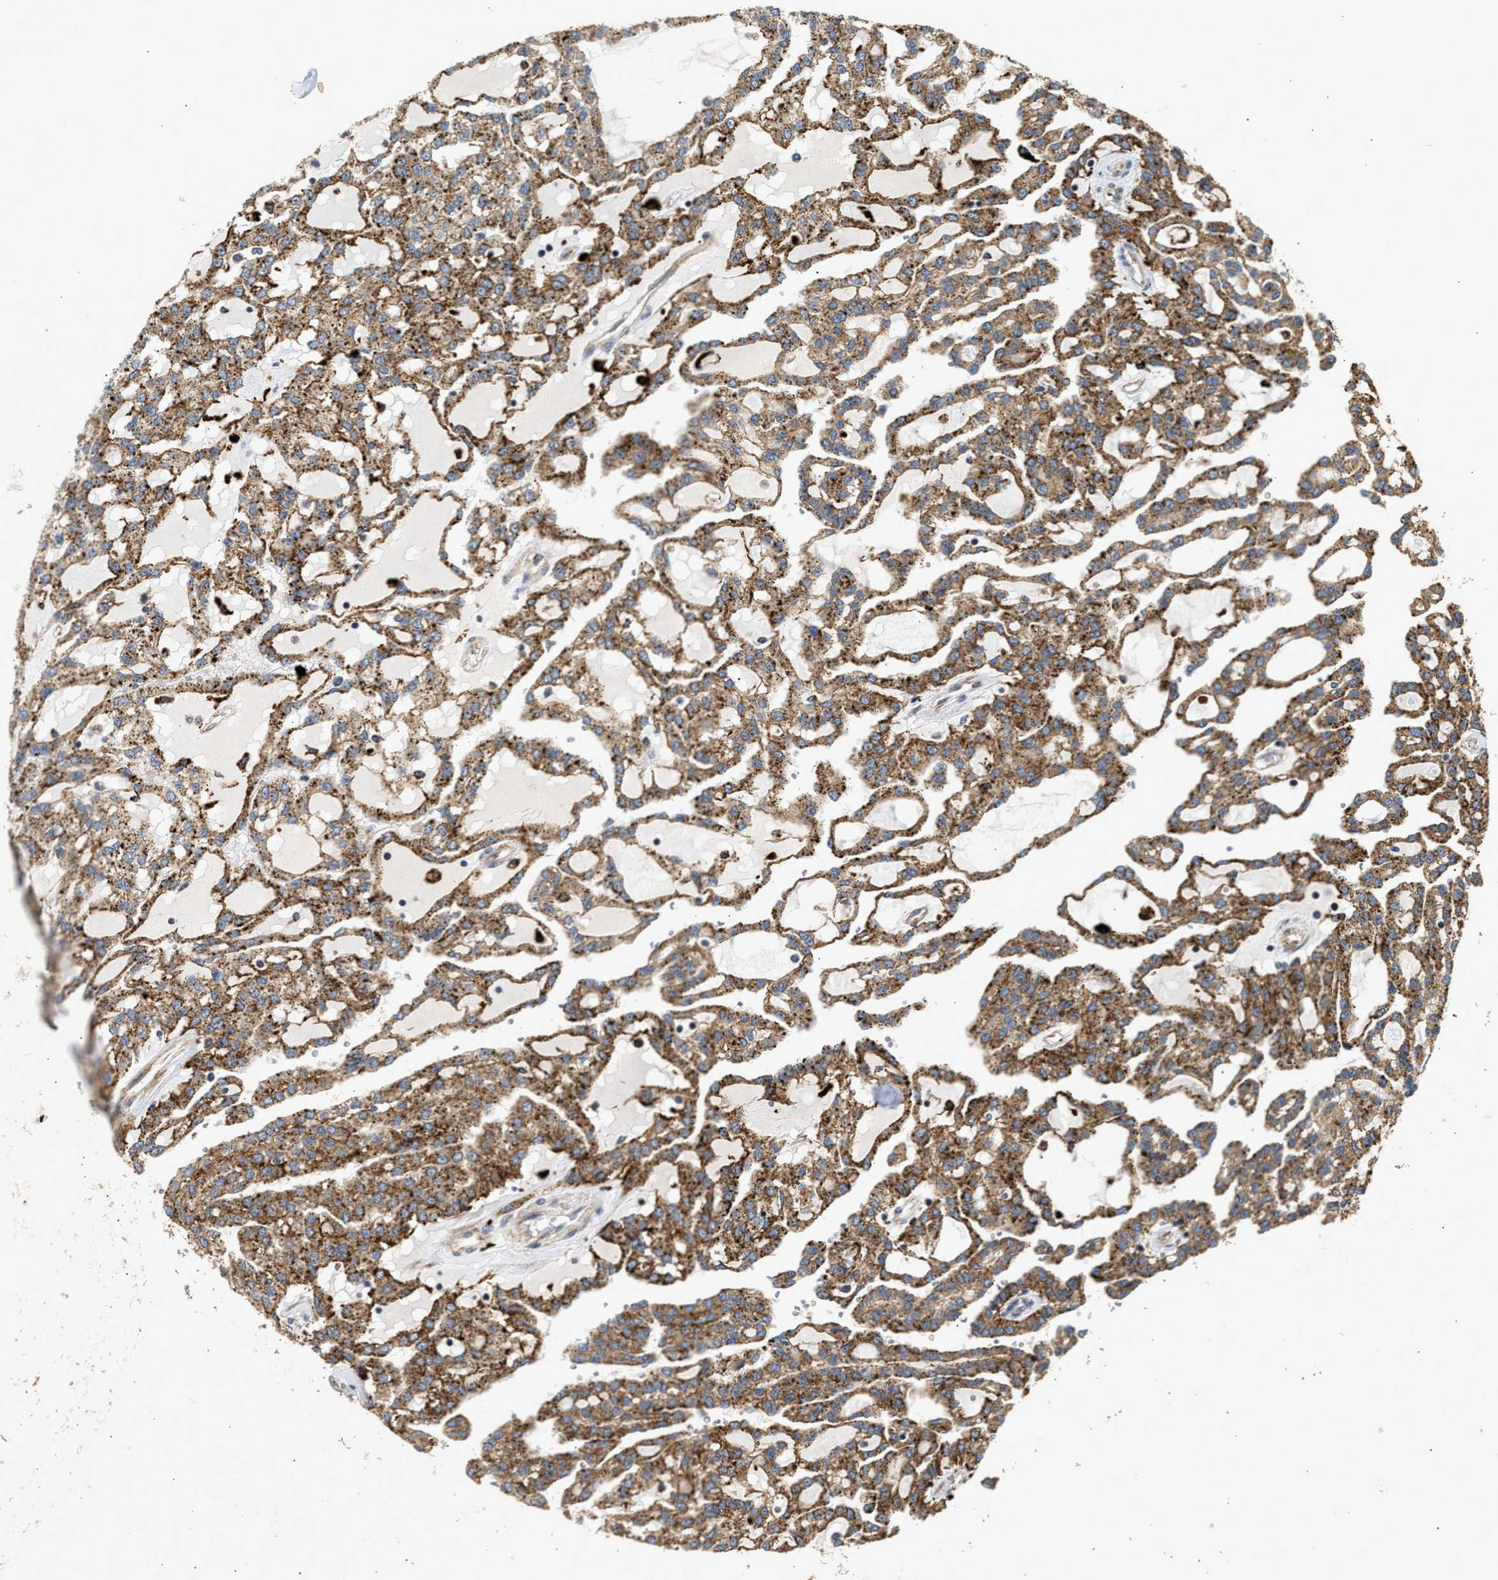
{"staining": {"intensity": "moderate", "quantity": ">75%", "location": "cytoplasmic/membranous"}, "tissue": "renal cancer", "cell_type": "Tumor cells", "image_type": "cancer", "snomed": [{"axis": "morphology", "description": "Adenocarcinoma, NOS"}, {"axis": "topography", "description": "Kidney"}], "caption": "Immunohistochemical staining of human adenocarcinoma (renal) shows medium levels of moderate cytoplasmic/membranous protein expression in about >75% of tumor cells.", "gene": "AMZ1", "patient": {"sex": "male", "age": 63}}